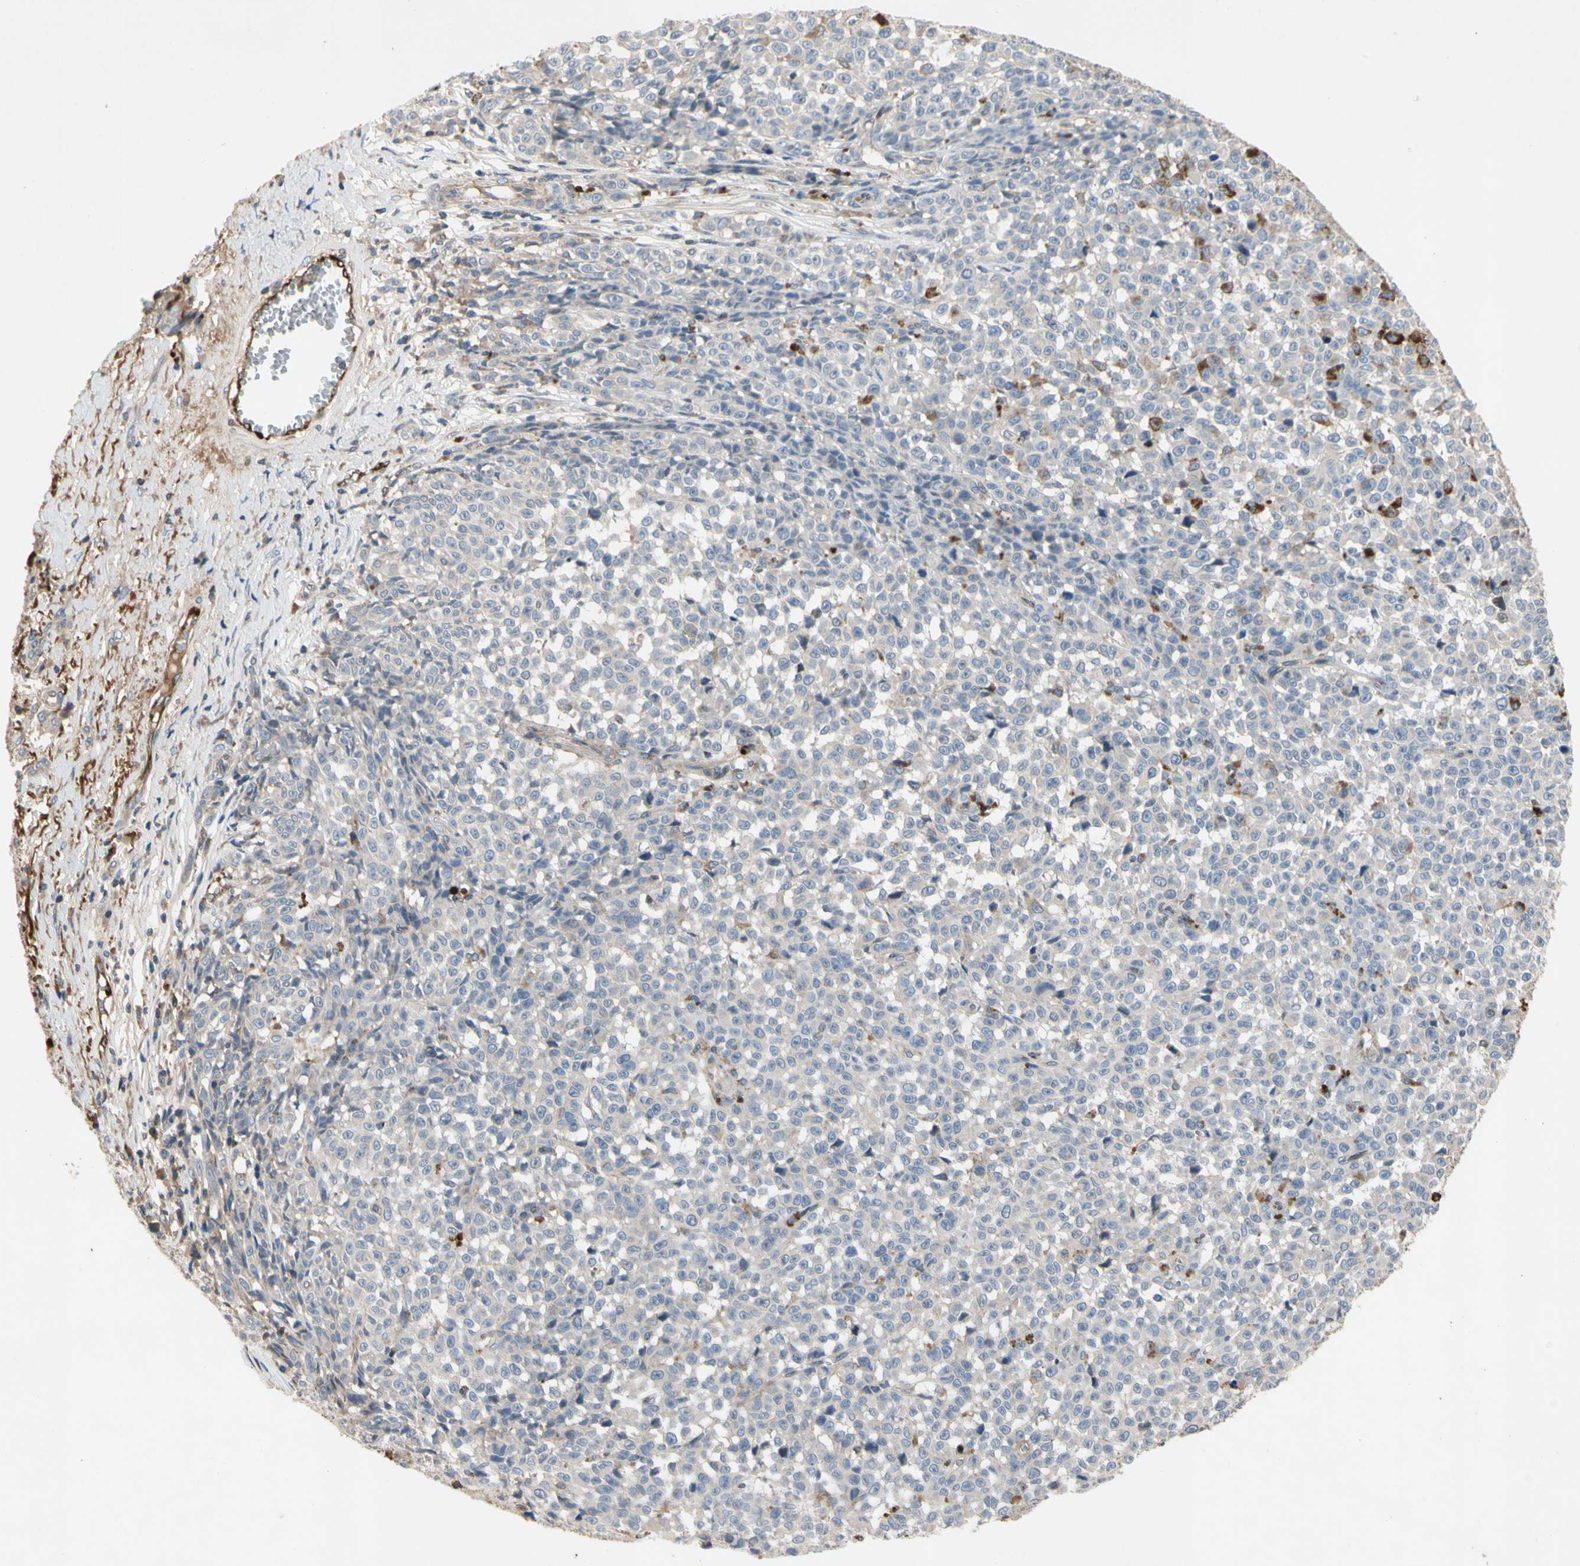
{"staining": {"intensity": "negative", "quantity": "none", "location": "none"}, "tissue": "melanoma", "cell_type": "Tumor cells", "image_type": "cancer", "snomed": [{"axis": "morphology", "description": "Malignant melanoma, NOS"}, {"axis": "topography", "description": "Skin"}], "caption": "Malignant melanoma was stained to show a protein in brown. There is no significant positivity in tumor cells. The staining was performed using DAB to visualize the protein expression in brown, while the nuclei were stained in blue with hematoxylin (Magnification: 20x).", "gene": "CRTAC1", "patient": {"sex": "female", "age": 82}}